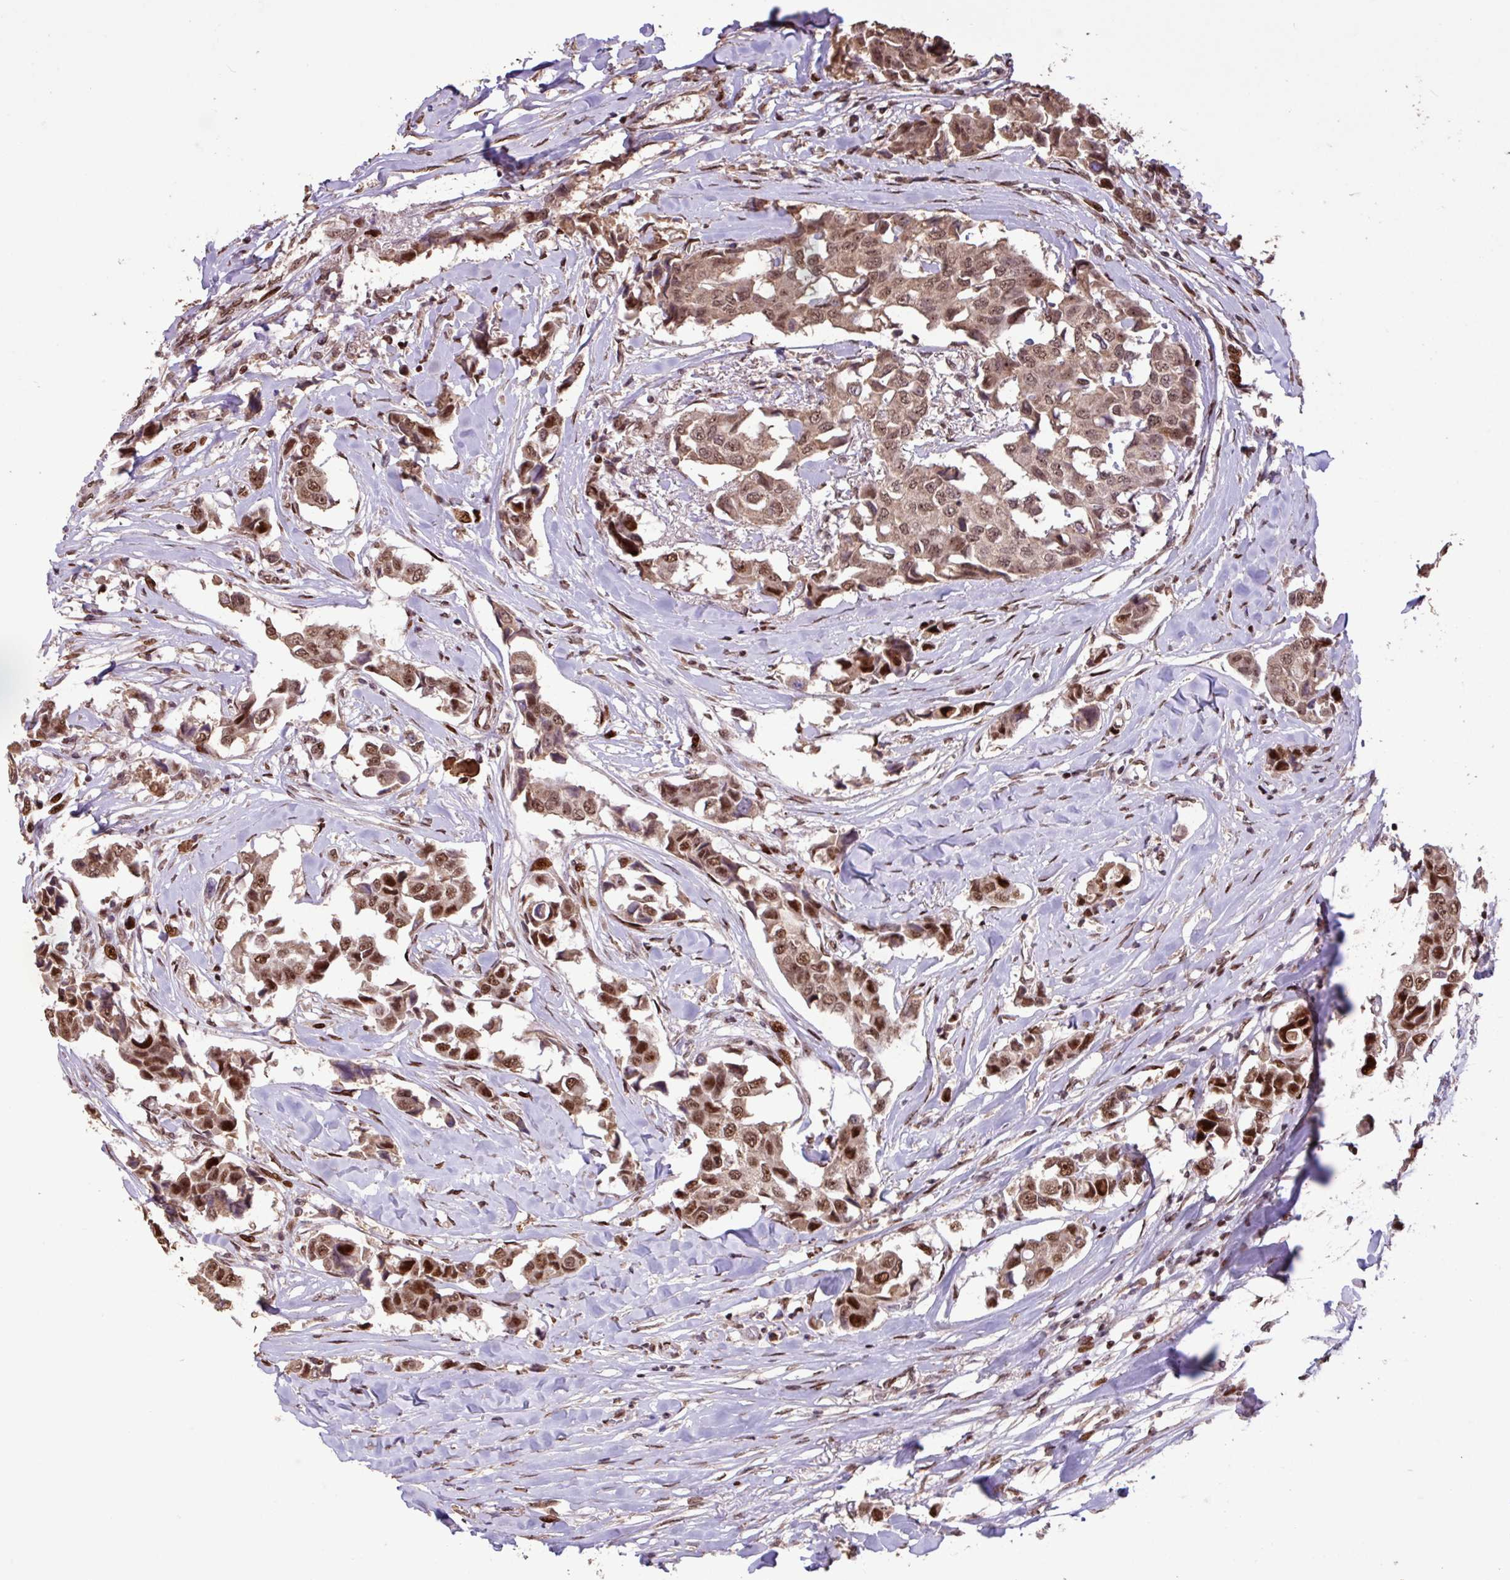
{"staining": {"intensity": "moderate", "quantity": ">75%", "location": "cytoplasmic/membranous,nuclear"}, "tissue": "breast cancer", "cell_type": "Tumor cells", "image_type": "cancer", "snomed": [{"axis": "morphology", "description": "Duct carcinoma"}, {"axis": "topography", "description": "Breast"}], "caption": "About >75% of tumor cells in breast cancer display moderate cytoplasmic/membranous and nuclear protein positivity as visualized by brown immunohistochemical staining.", "gene": "ZNF709", "patient": {"sex": "female", "age": 80}}